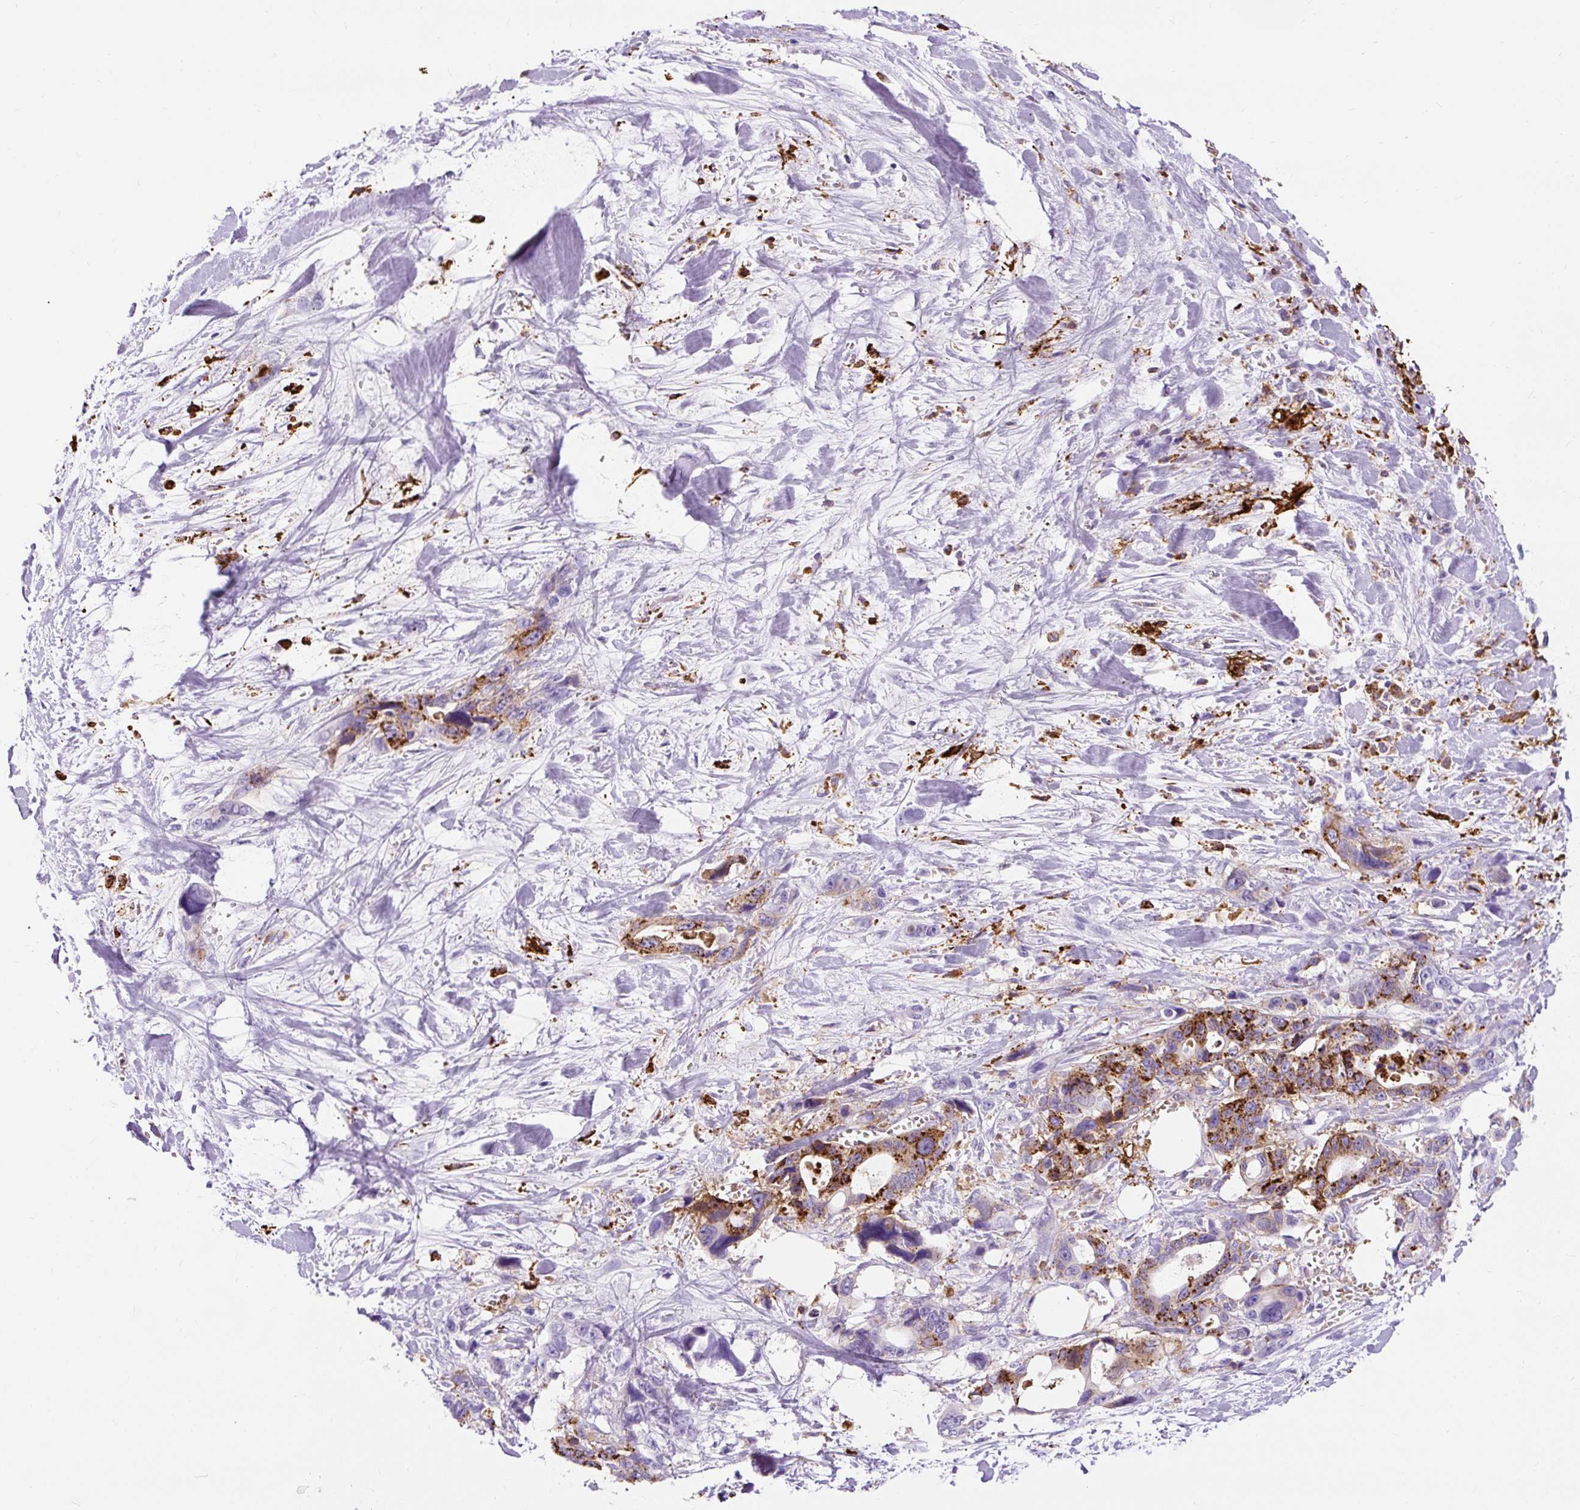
{"staining": {"intensity": "strong", "quantity": ">75%", "location": "cytoplasmic/membranous"}, "tissue": "pancreatic cancer", "cell_type": "Tumor cells", "image_type": "cancer", "snomed": [{"axis": "morphology", "description": "Adenocarcinoma, NOS"}, {"axis": "topography", "description": "Pancreas"}], "caption": "Immunohistochemistry (IHC) of human adenocarcinoma (pancreatic) reveals high levels of strong cytoplasmic/membranous positivity in approximately >75% of tumor cells.", "gene": "HLA-DRA", "patient": {"sex": "male", "age": 46}}